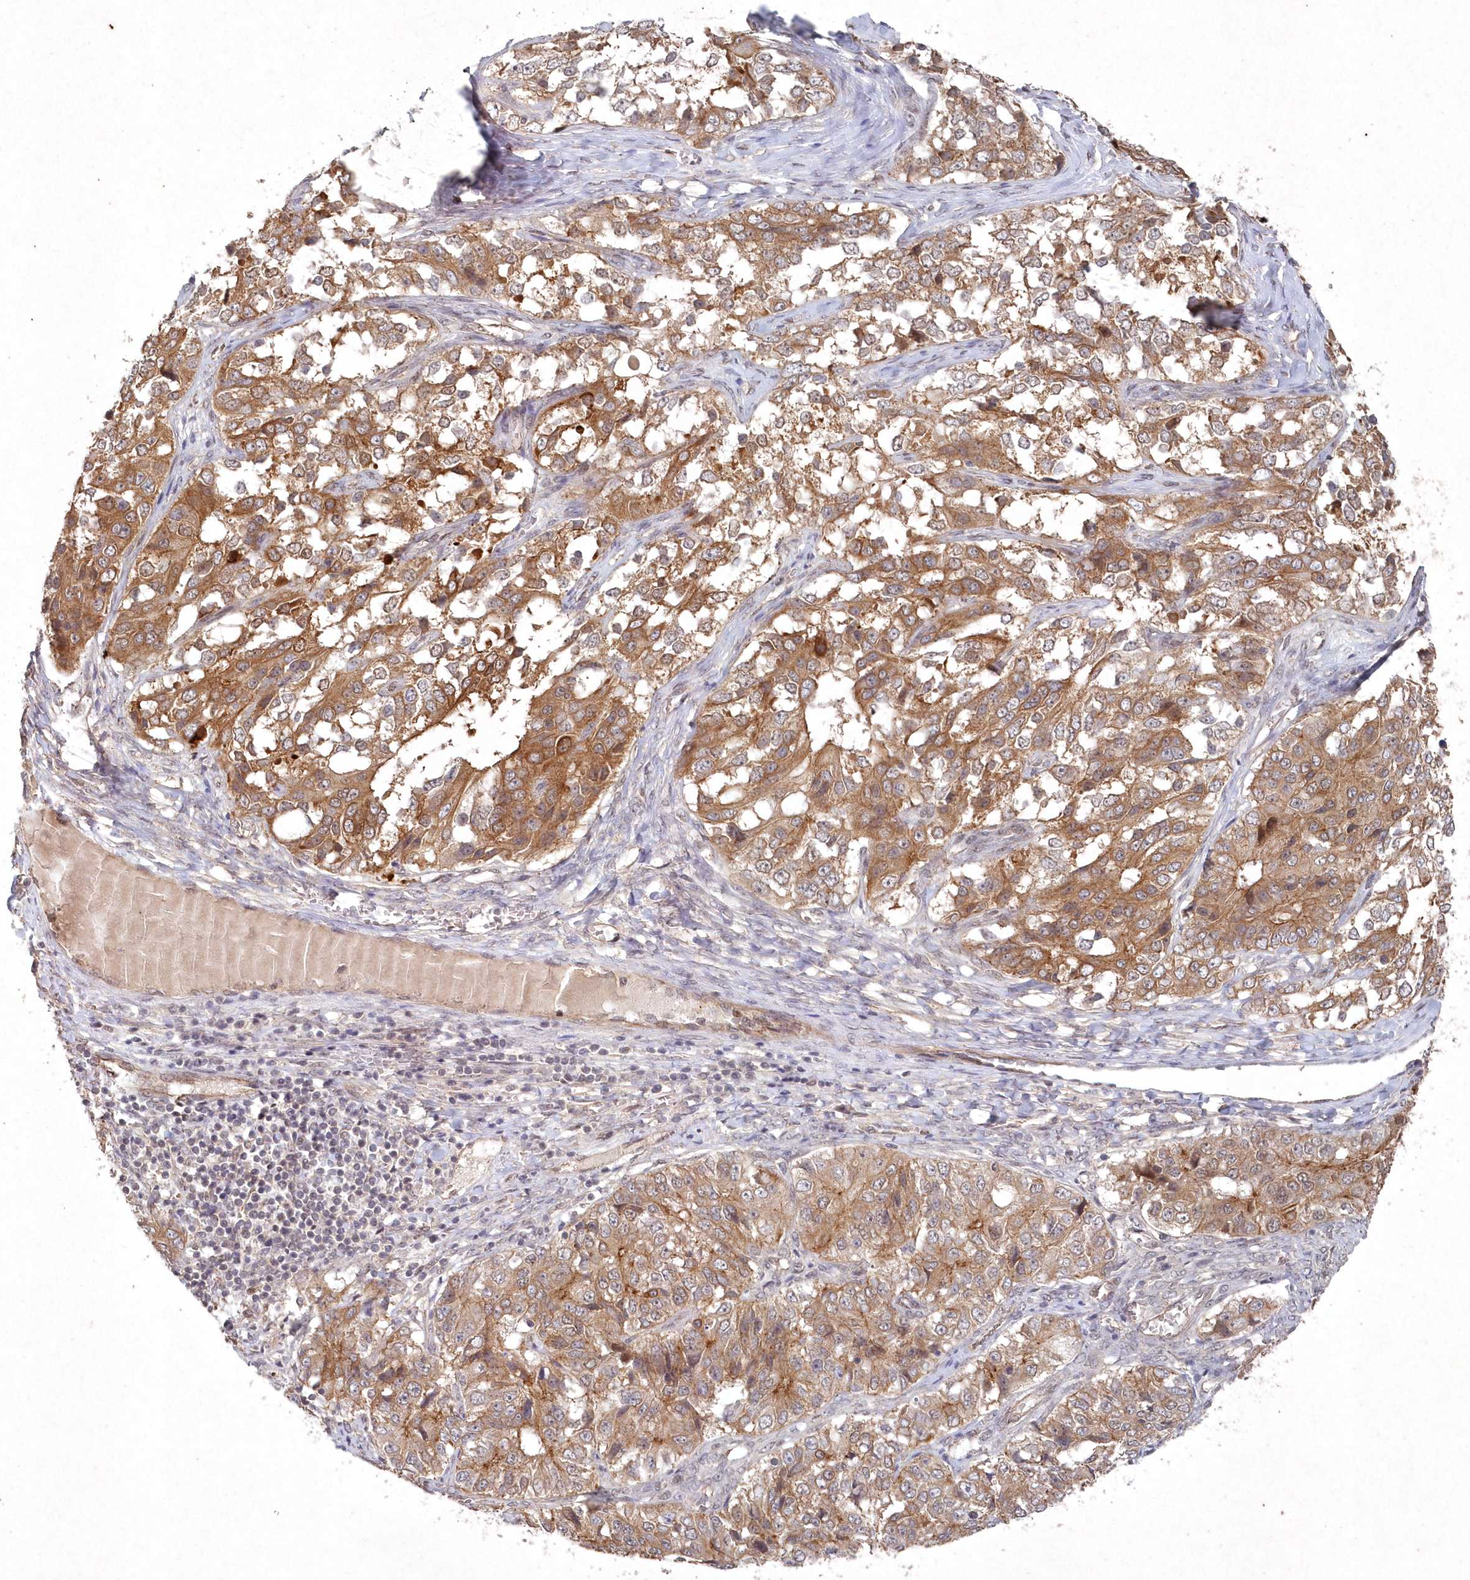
{"staining": {"intensity": "moderate", "quantity": ">75%", "location": "cytoplasmic/membranous"}, "tissue": "ovarian cancer", "cell_type": "Tumor cells", "image_type": "cancer", "snomed": [{"axis": "morphology", "description": "Carcinoma, endometroid"}, {"axis": "topography", "description": "Ovary"}], "caption": "Immunohistochemistry (DAB (3,3'-diaminobenzidine)) staining of ovarian cancer (endometroid carcinoma) shows moderate cytoplasmic/membranous protein expression in about >75% of tumor cells.", "gene": "VSIG2", "patient": {"sex": "female", "age": 51}}